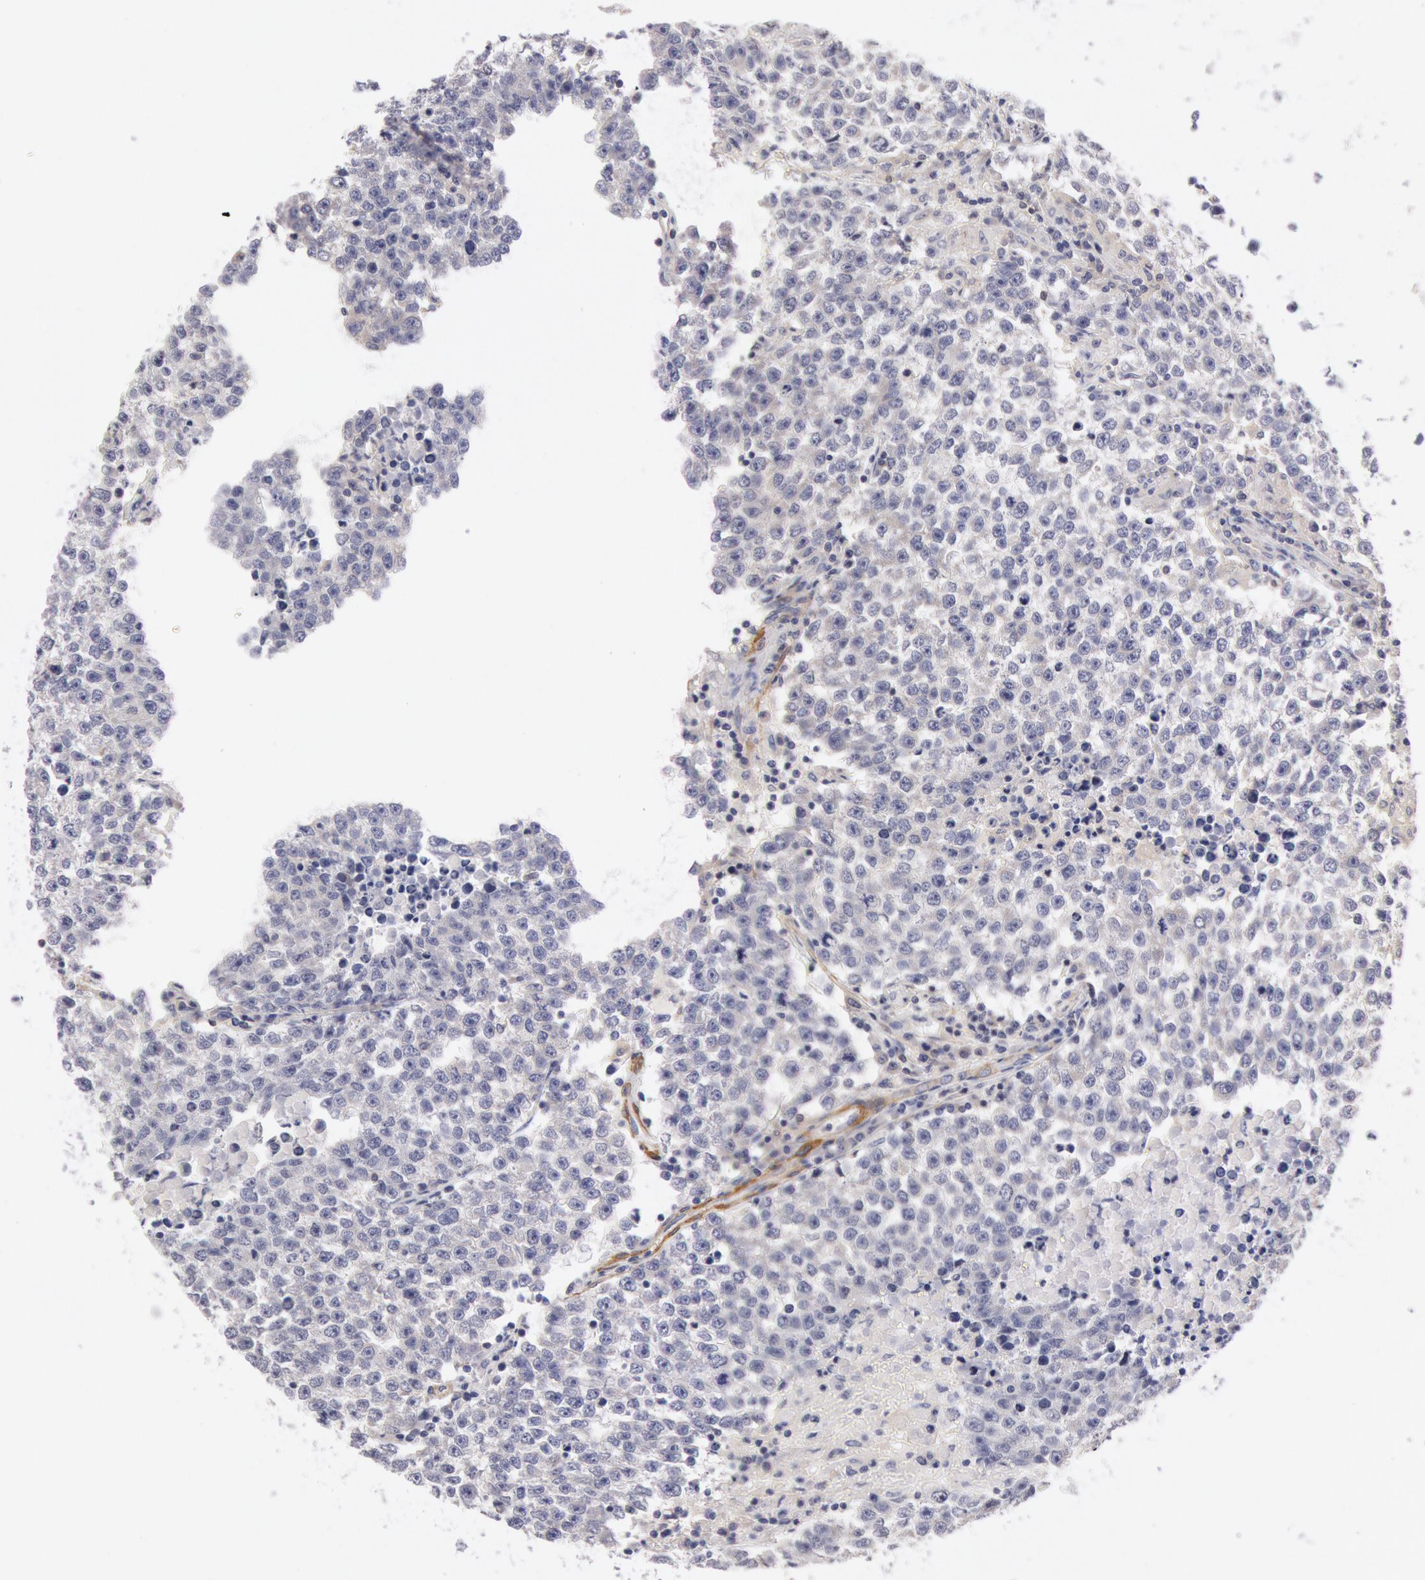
{"staining": {"intensity": "negative", "quantity": "none", "location": "none"}, "tissue": "testis cancer", "cell_type": "Tumor cells", "image_type": "cancer", "snomed": [{"axis": "morphology", "description": "Seminoma, NOS"}, {"axis": "topography", "description": "Testis"}], "caption": "The histopathology image exhibits no significant staining in tumor cells of seminoma (testis).", "gene": "TMED8", "patient": {"sex": "male", "age": 36}}